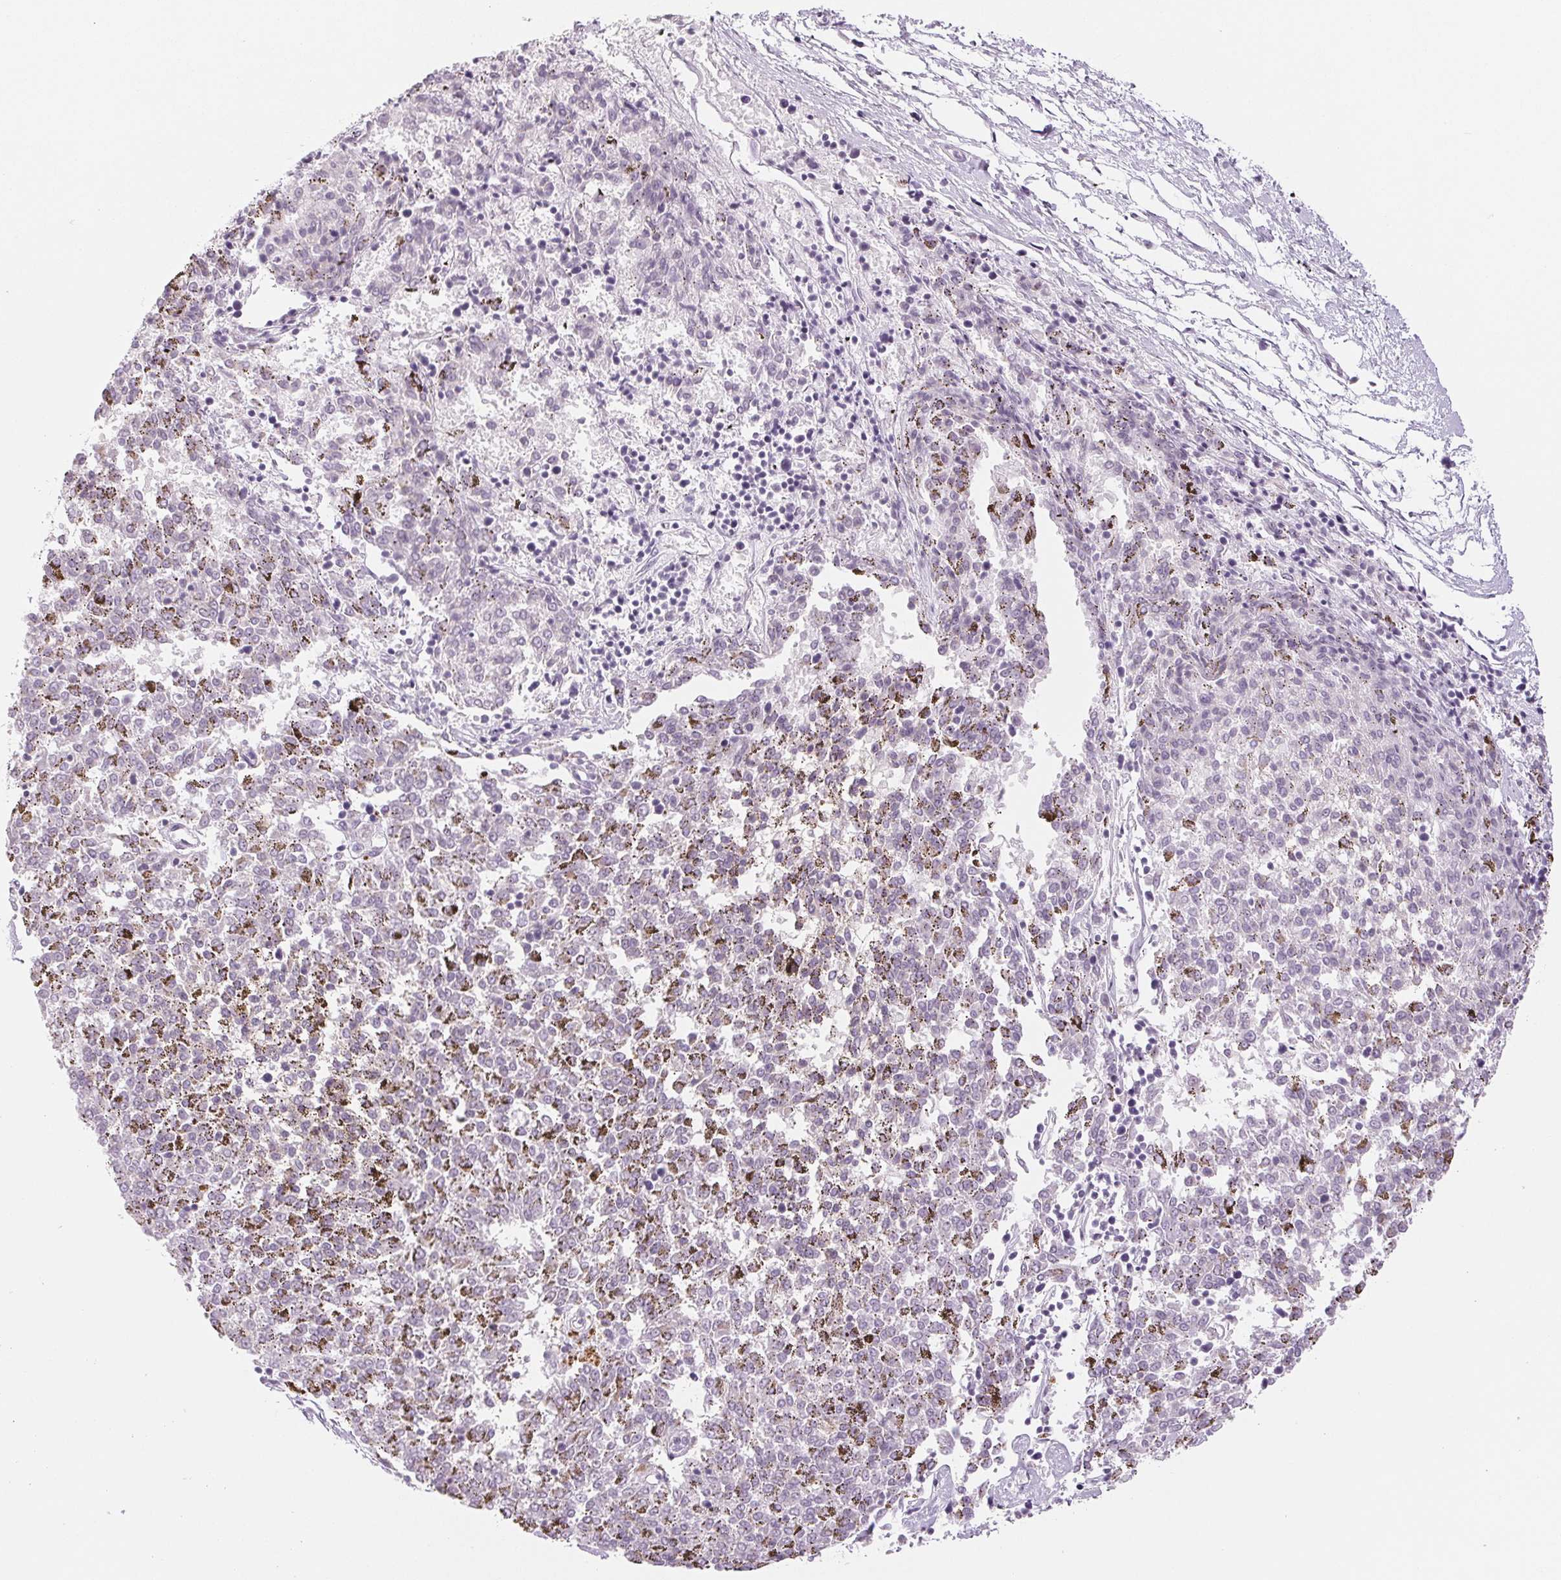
{"staining": {"intensity": "negative", "quantity": "none", "location": "none"}, "tissue": "melanoma", "cell_type": "Tumor cells", "image_type": "cancer", "snomed": [{"axis": "morphology", "description": "Malignant melanoma, NOS"}, {"axis": "topography", "description": "Skin"}], "caption": "A photomicrograph of human melanoma is negative for staining in tumor cells.", "gene": "EHHADH", "patient": {"sex": "female", "age": 72}}